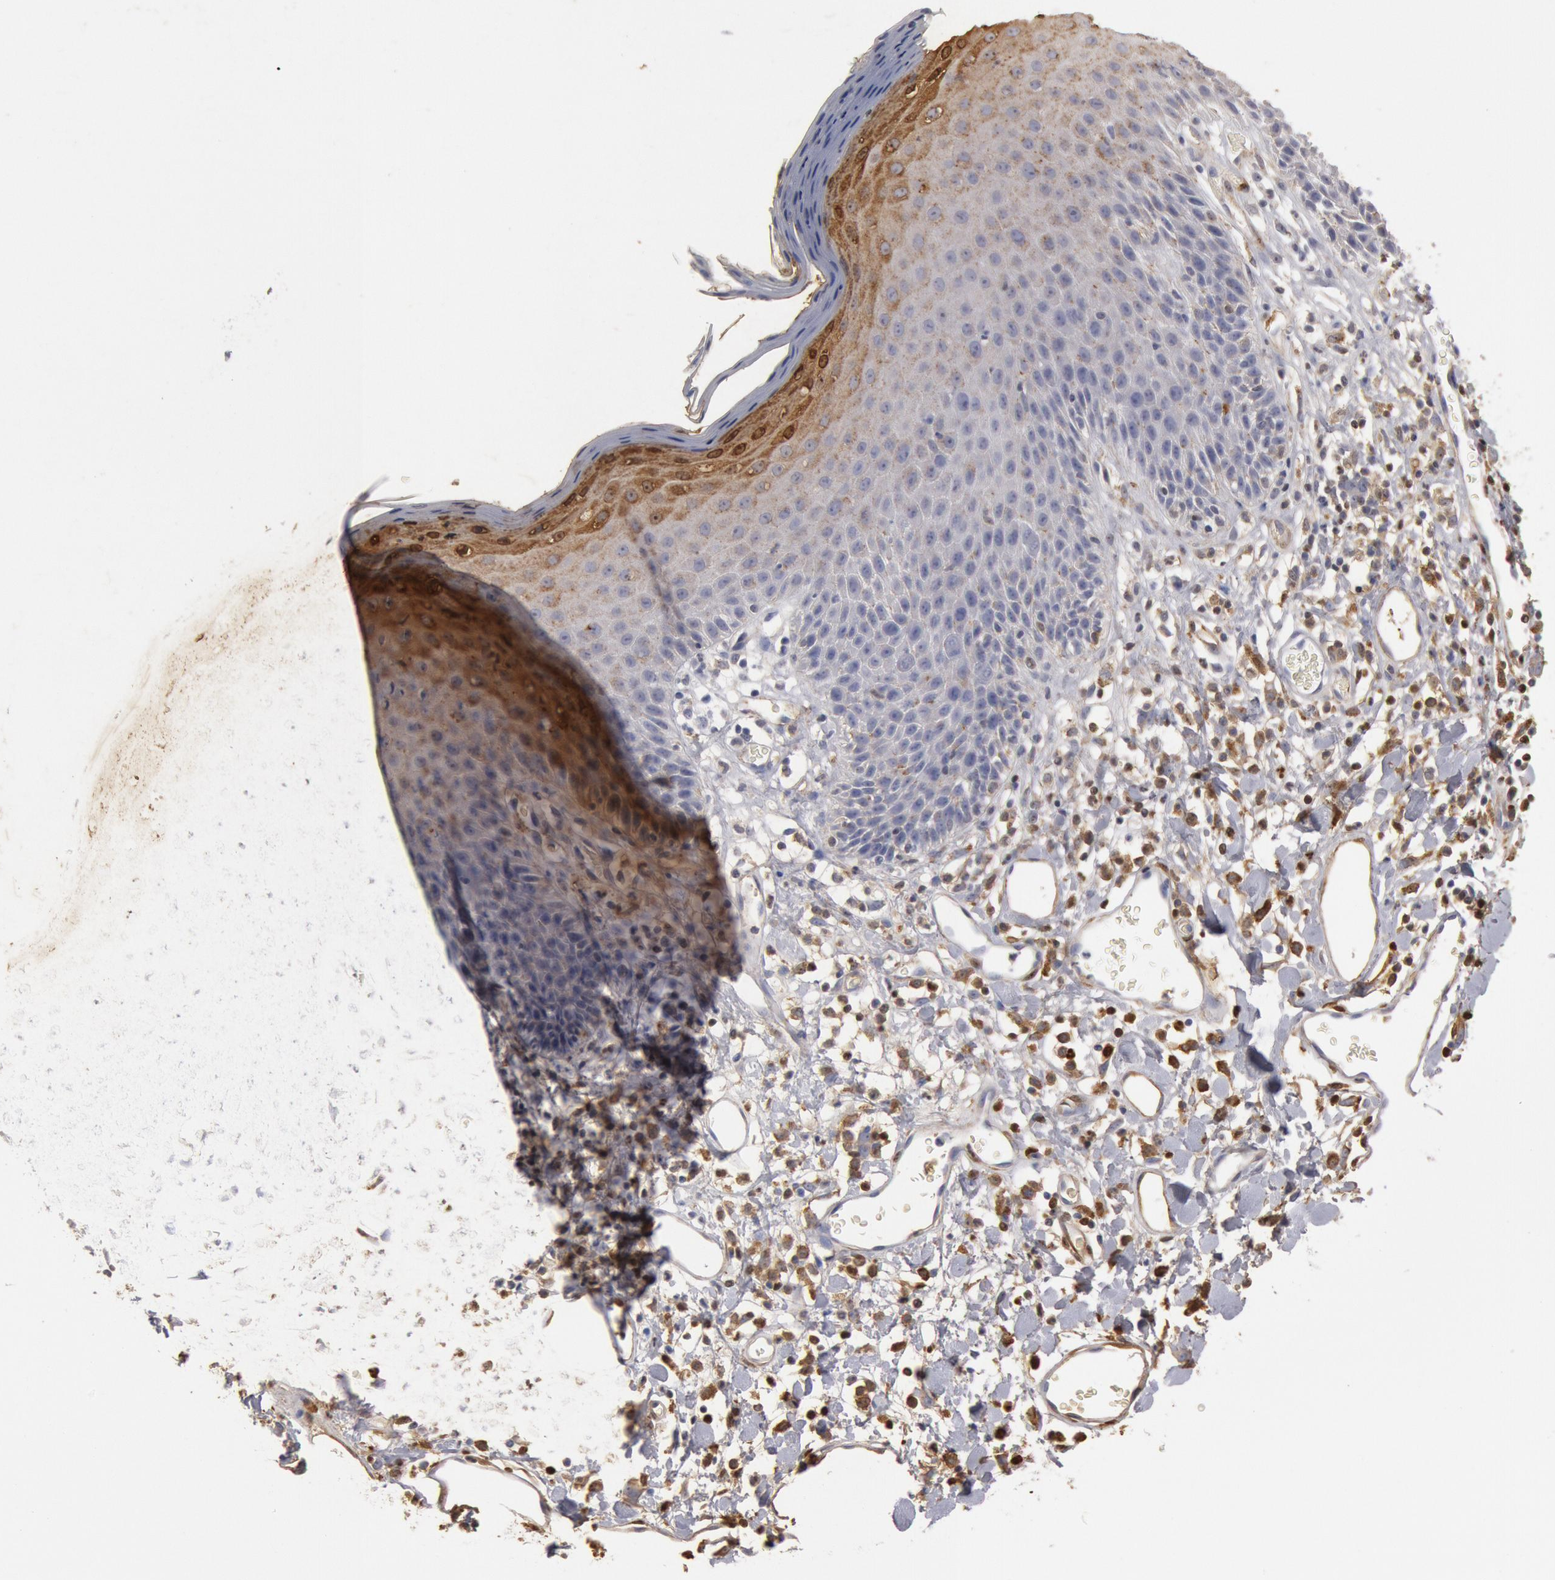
{"staining": {"intensity": "moderate", "quantity": "<25%", "location": "cytoplasmic/membranous"}, "tissue": "skin", "cell_type": "Epidermal cells", "image_type": "normal", "snomed": [{"axis": "morphology", "description": "Normal tissue, NOS"}, {"axis": "topography", "description": "Vulva"}, {"axis": "topography", "description": "Peripheral nerve tissue"}], "caption": "A high-resolution photomicrograph shows immunohistochemistry (IHC) staining of benign skin, which displays moderate cytoplasmic/membranous positivity in about <25% of epidermal cells. (DAB = brown stain, brightfield microscopy at high magnification).", "gene": "FOXA2", "patient": {"sex": "female", "age": 68}}